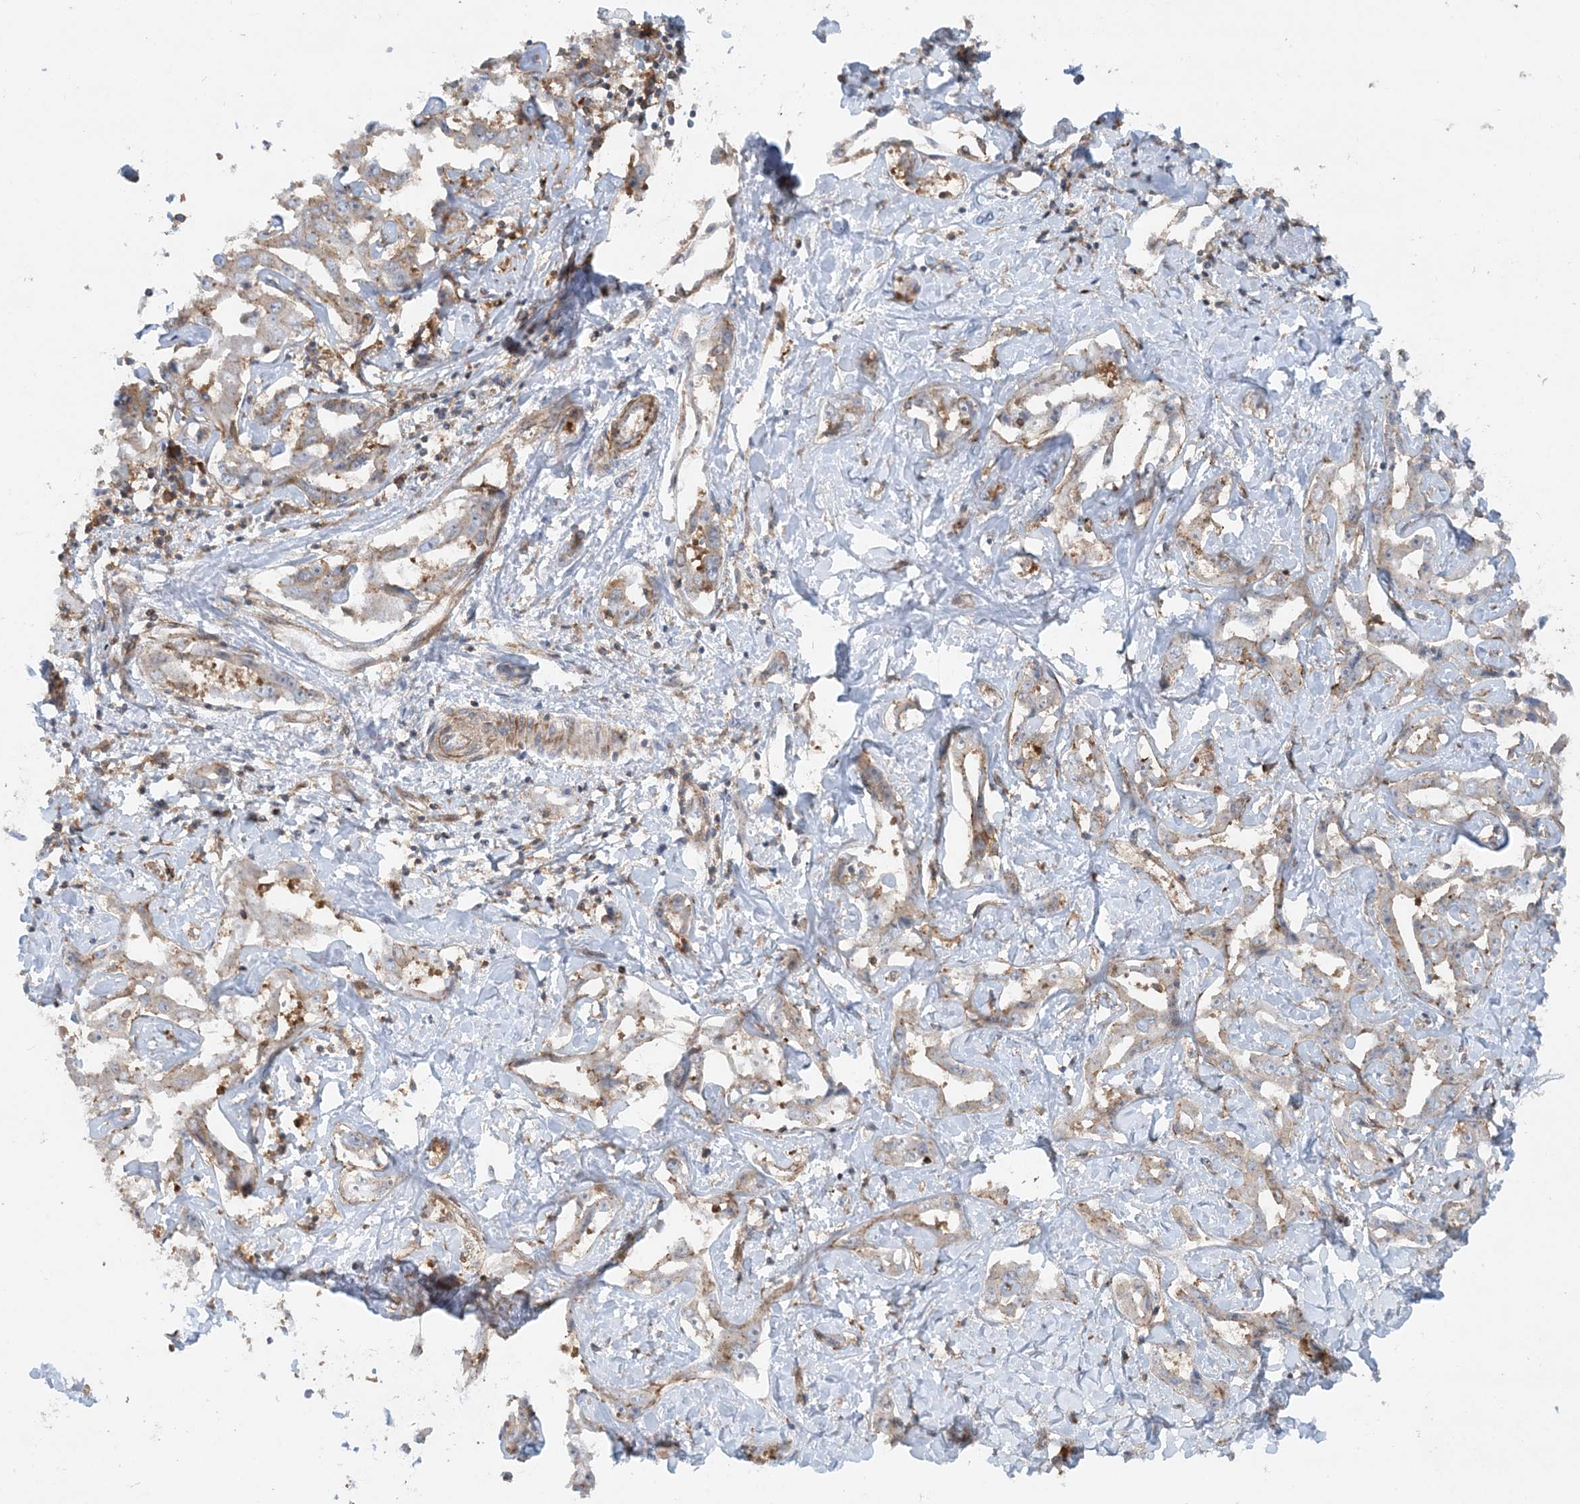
{"staining": {"intensity": "weak", "quantity": "<25%", "location": "cytoplasmic/membranous"}, "tissue": "liver cancer", "cell_type": "Tumor cells", "image_type": "cancer", "snomed": [{"axis": "morphology", "description": "Cholangiocarcinoma"}, {"axis": "topography", "description": "Liver"}], "caption": "Immunohistochemistry of human liver cancer (cholangiocarcinoma) reveals no expression in tumor cells.", "gene": "STAM2", "patient": {"sex": "male", "age": 59}}